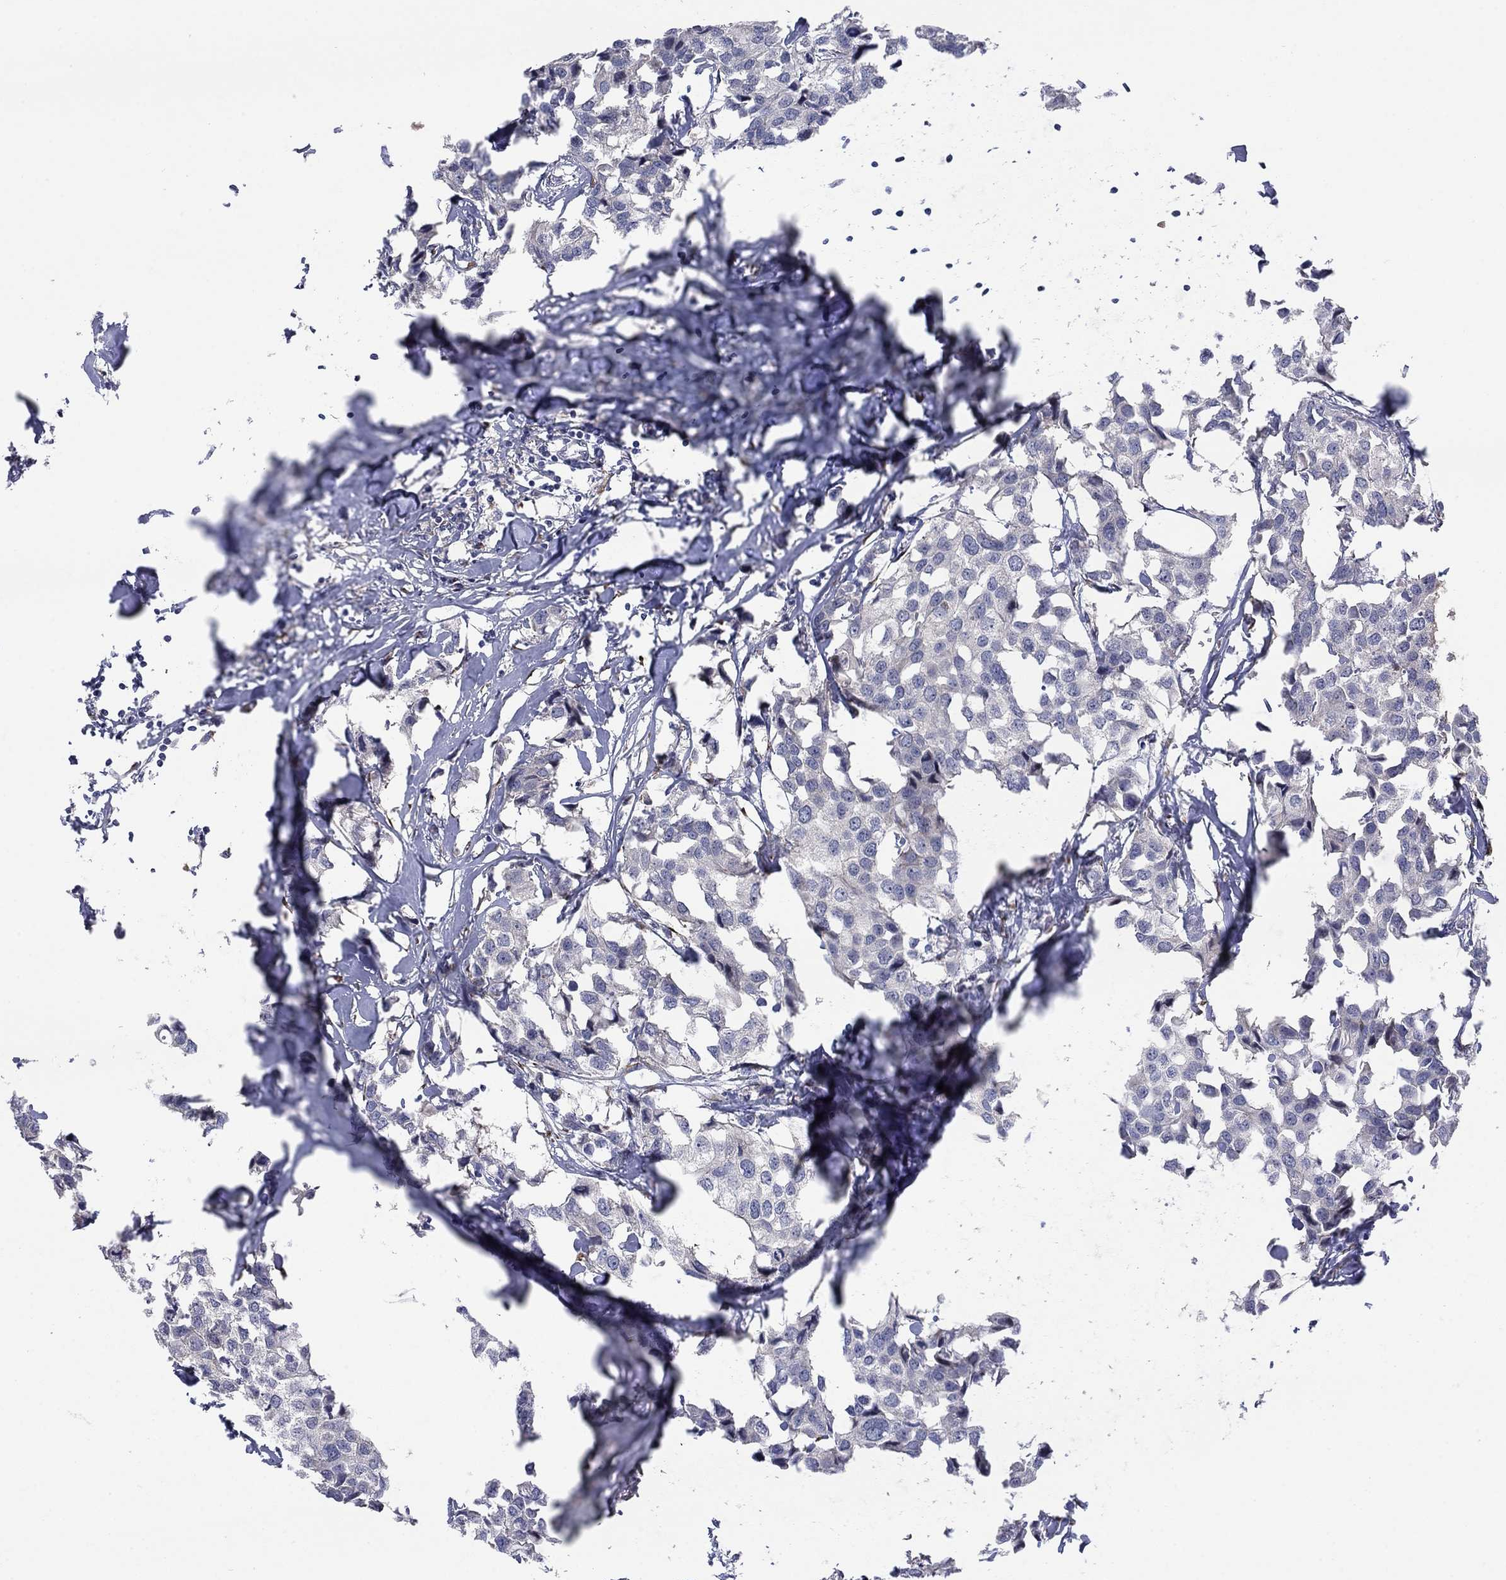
{"staining": {"intensity": "negative", "quantity": "none", "location": "none"}, "tissue": "breast cancer", "cell_type": "Tumor cells", "image_type": "cancer", "snomed": [{"axis": "morphology", "description": "Duct carcinoma"}, {"axis": "topography", "description": "Breast"}], "caption": "High magnification brightfield microscopy of breast intraductal carcinoma stained with DAB (3,3'-diaminobenzidine) (brown) and counterstained with hematoxylin (blue): tumor cells show no significant positivity. (Stains: DAB (3,3'-diaminobenzidine) immunohistochemistry with hematoxylin counter stain, Microscopy: brightfield microscopy at high magnification).", "gene": "TTC21B", "patient": {"sex": "female", "age": 80}}